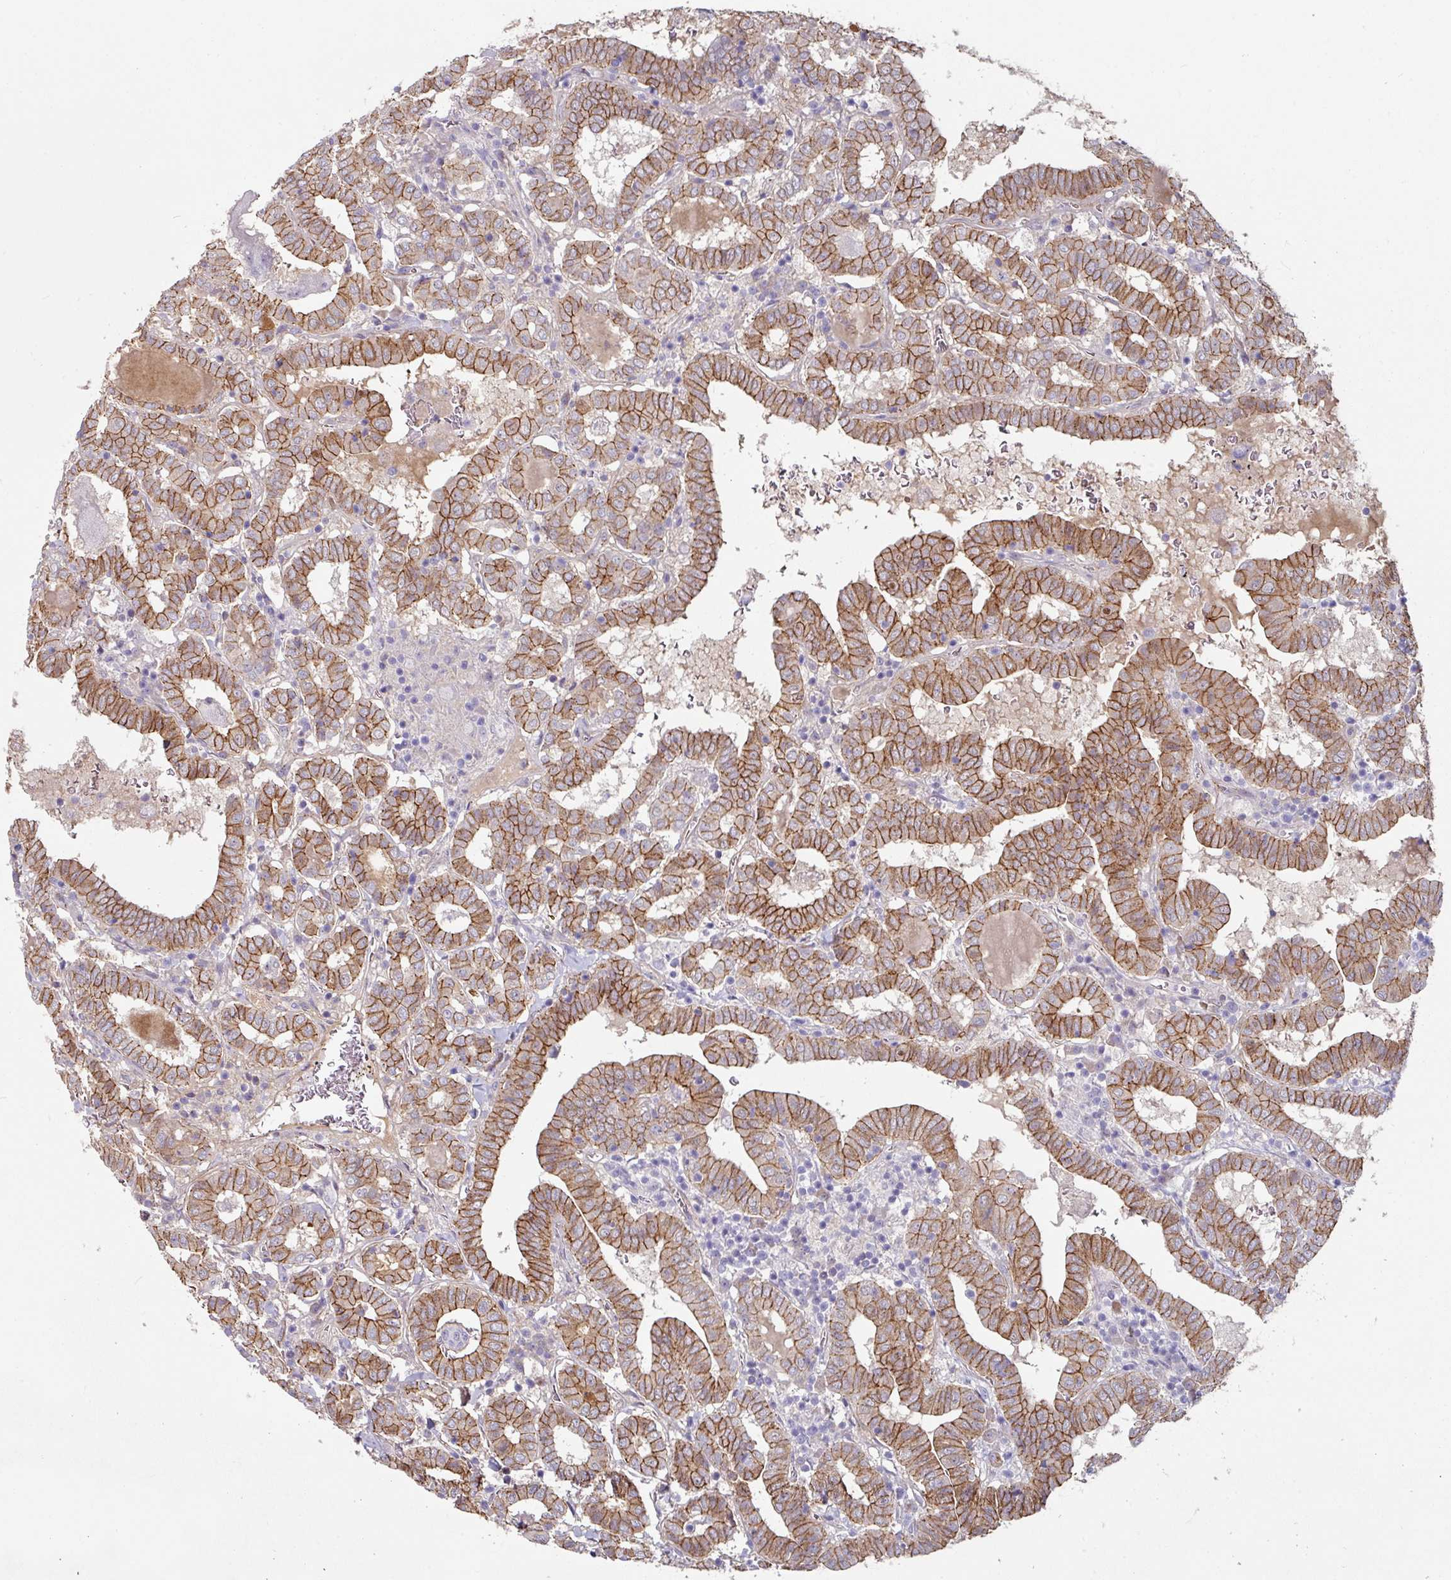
{"staining": {"intensity": "moderate", "quantity": ">75%", "location": "cytoplasmic/membranous"}, "tissue": "thyroid cancer", "cell_type": "Tumor cells", "image_type": "cancer", "snomed": [{"axis": "morphology", "description": "Papillary adenocarcinoma, NOS"}, {"axis": "topography", "description": "Thyroid gland"}], "caption": "The photomicrograph displays immunohistochemical staining of thyroid papillary adenocarcinoma. There is moderate cytoplasmic/membranous positivity is identified in about >75% of tumor cells.", "gene": "JUP", "patient": {"sex": "female", "age": 72}}